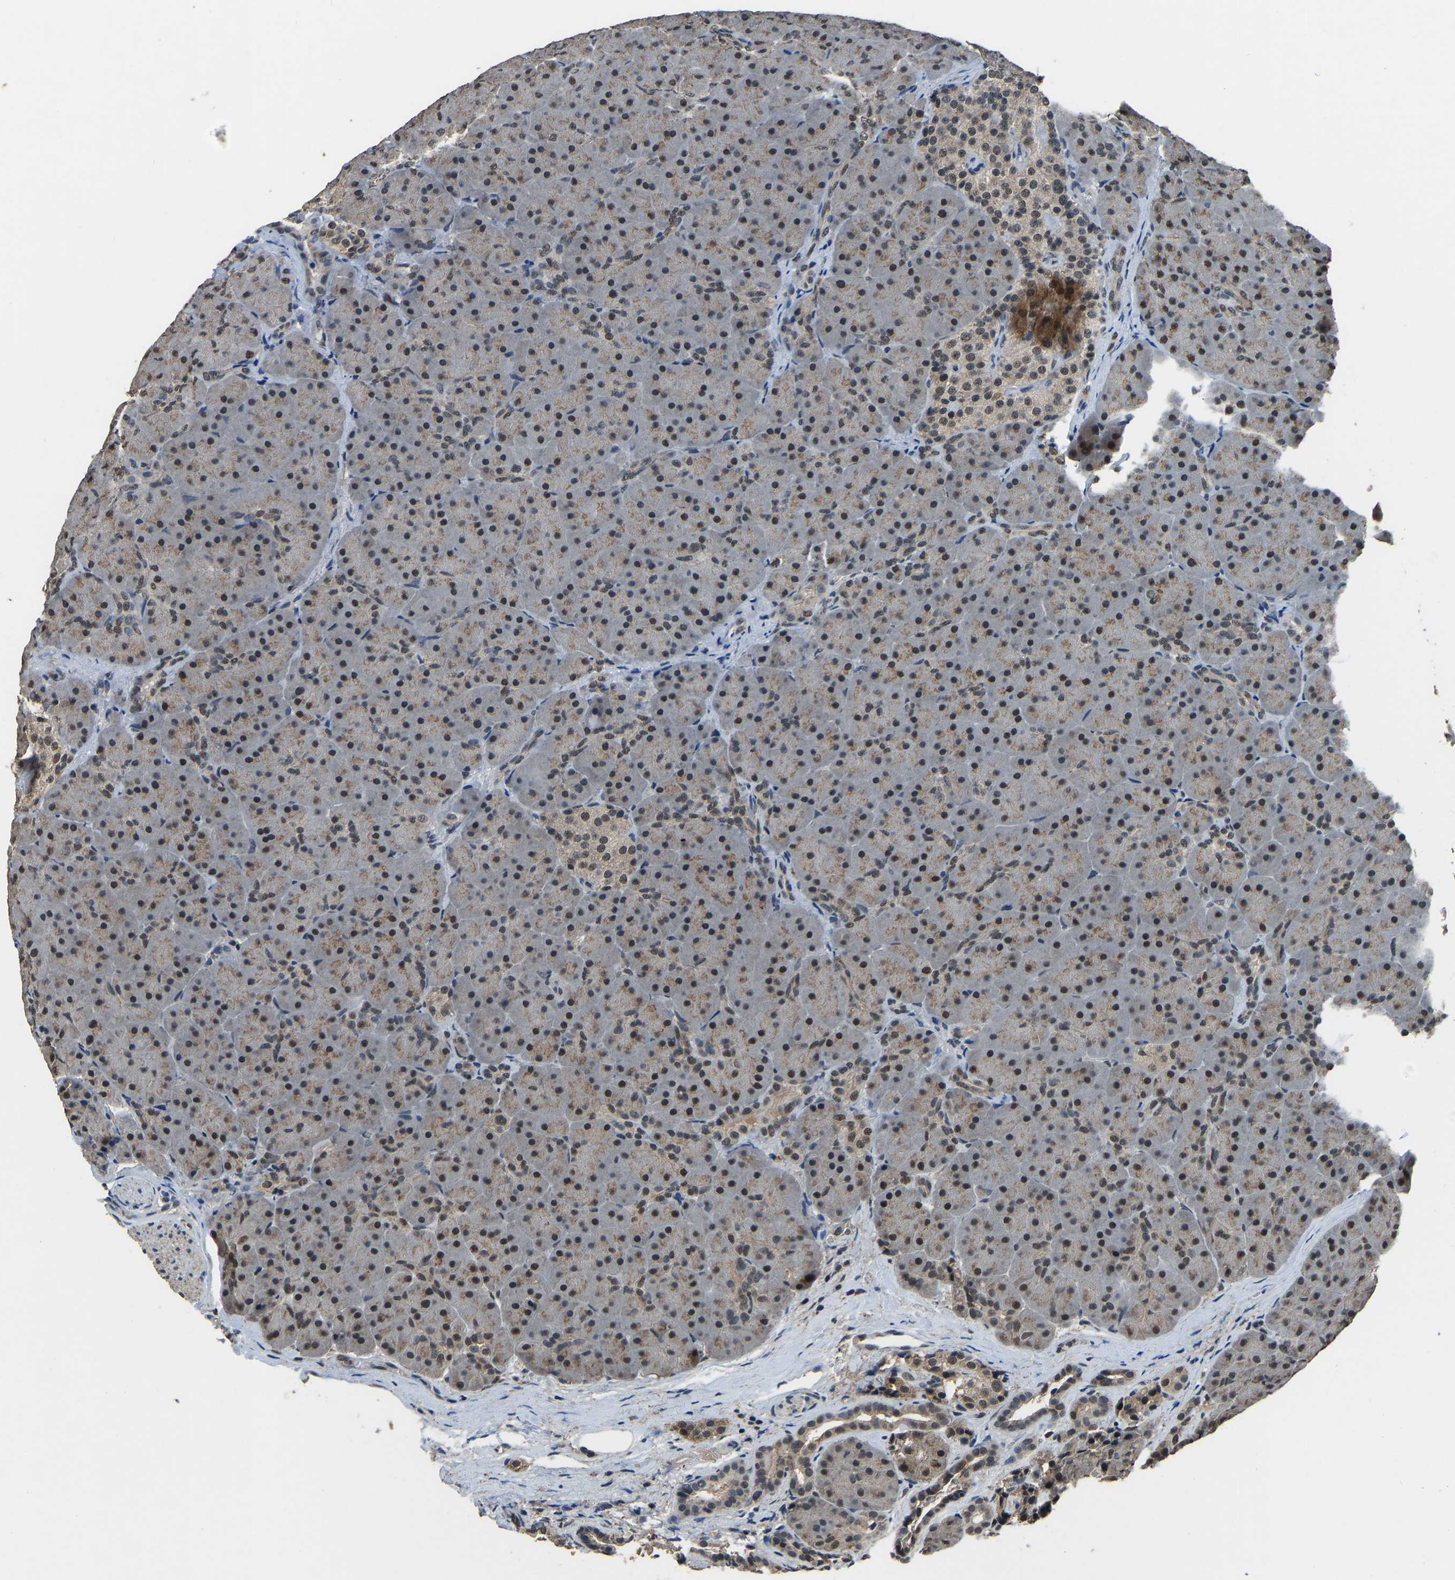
{"staining": {"intensity": "moderate", "quantity": "25%-75%", "location": "cytoplasmic/membranous,nuclear"}, "tissue": "pancreas", "cell_type": "Exocrine glandular cells", "image_type": "normal", "snomed": [{"axis": "morphology", "description": "Normal tissue, NOS"}, {"axis": "topography", "description": "Pancreas"}], "caption": "IHC micrograph of normal human pancreas stained for a protein (brown), which reveals medium levels of moderate cytoplasmic/membranous,nuclear expression in about 25%-75% of exocrine glandular cells.", "gene": "TOX4", "patient": {"sex": "male", "age": 66}}